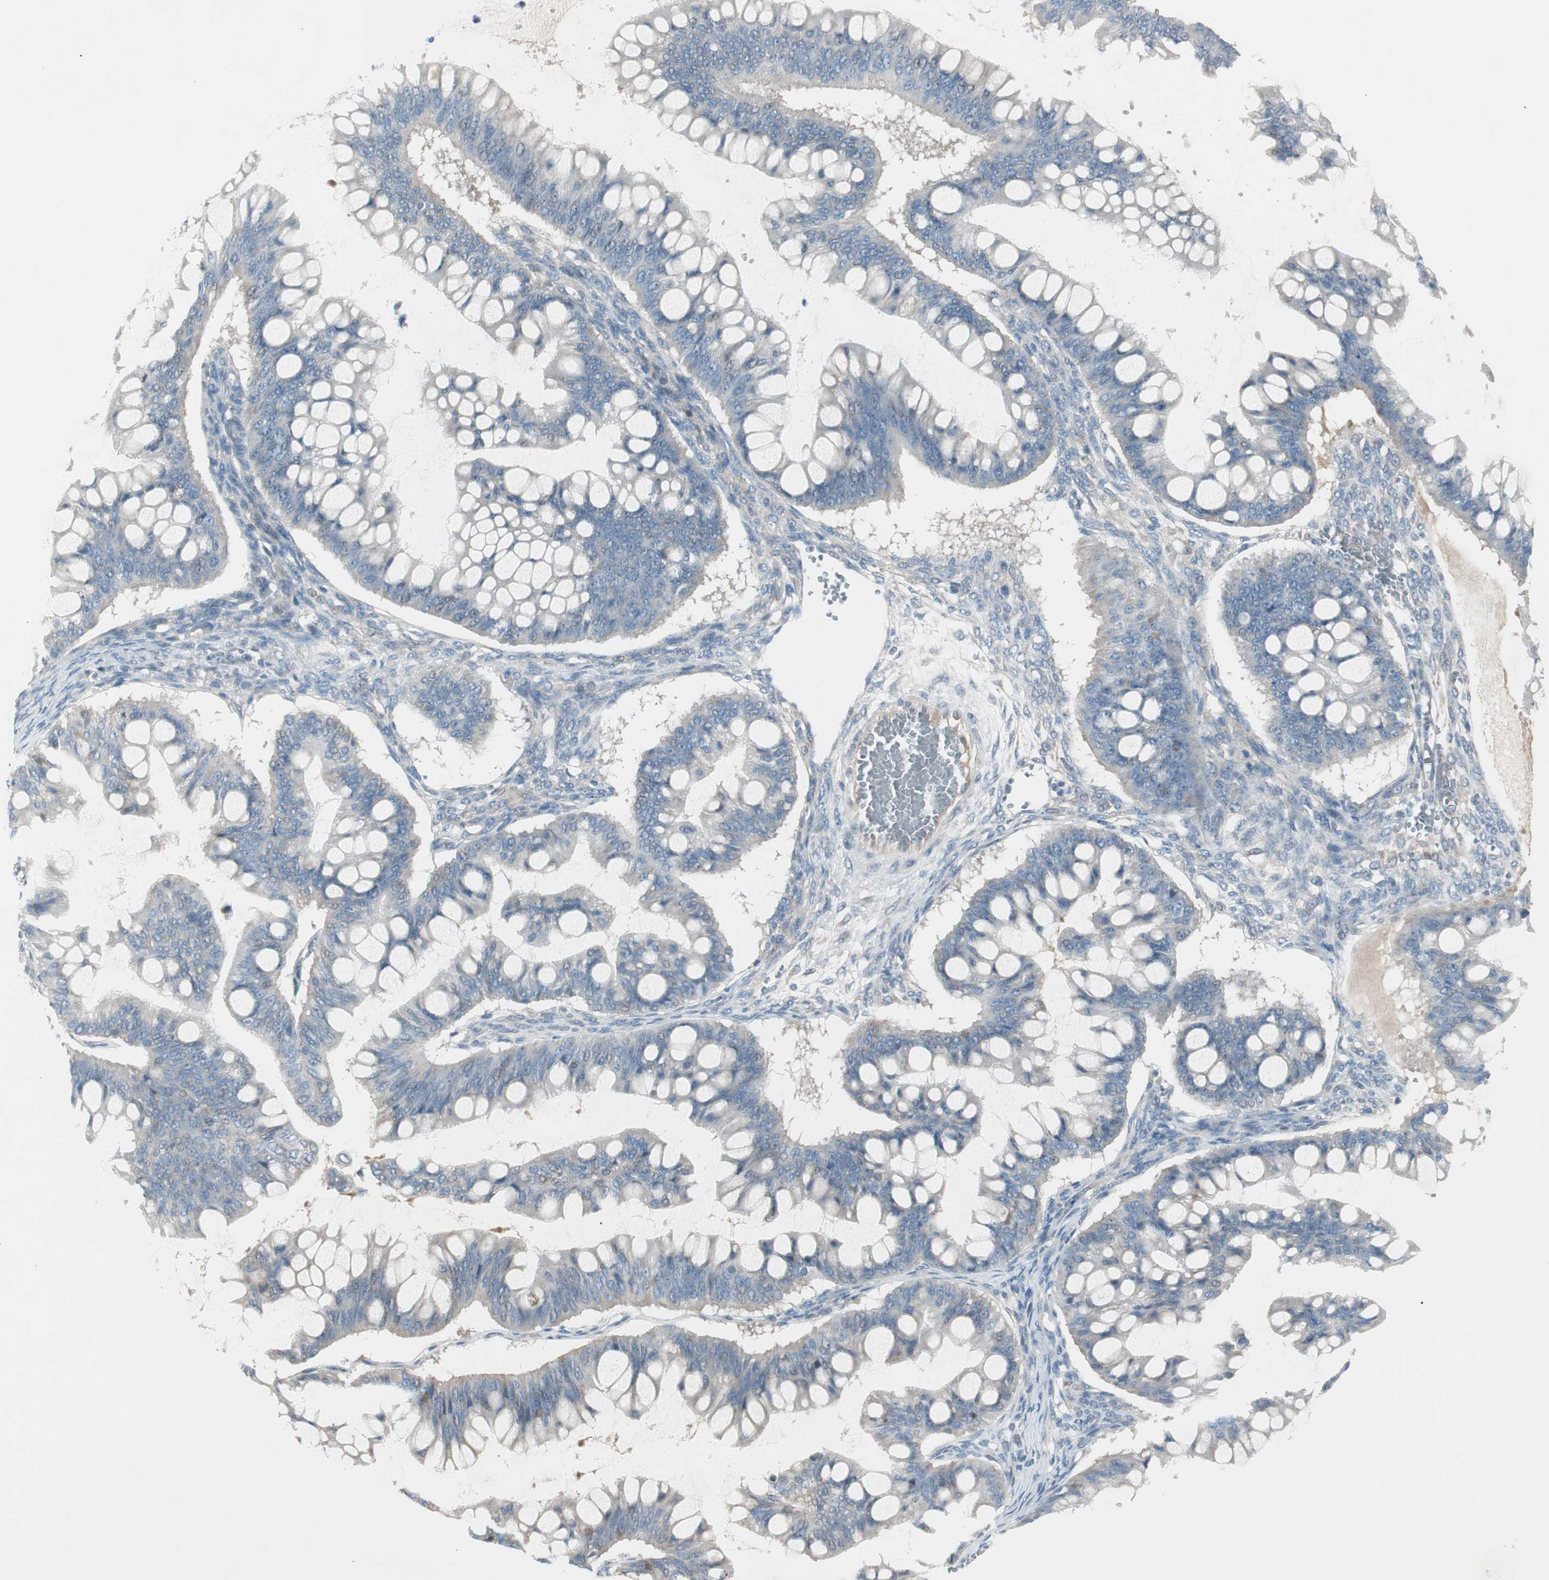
{"staining": {"intensity": "weak", "quantity": "<25%", "location": "cytoplasmic/membranous"}, "tissue": "ovarian cancer", "cell_type": "Tumor cells", "image_type": "cancer", "snomed": [{"axis": "morphology", "description": "Cystadenocarcinoma, mucinous, NOS"}, {"axis": "topography", "description": "Ovary"}], "caption": "Ovarian mucinous cystadenocarcinoma was stained to show a protein in brown. There is no significant positivity in tumor cells.", "gene": "MAPRE3", "patient": {"sex": "female", "age": 73}}